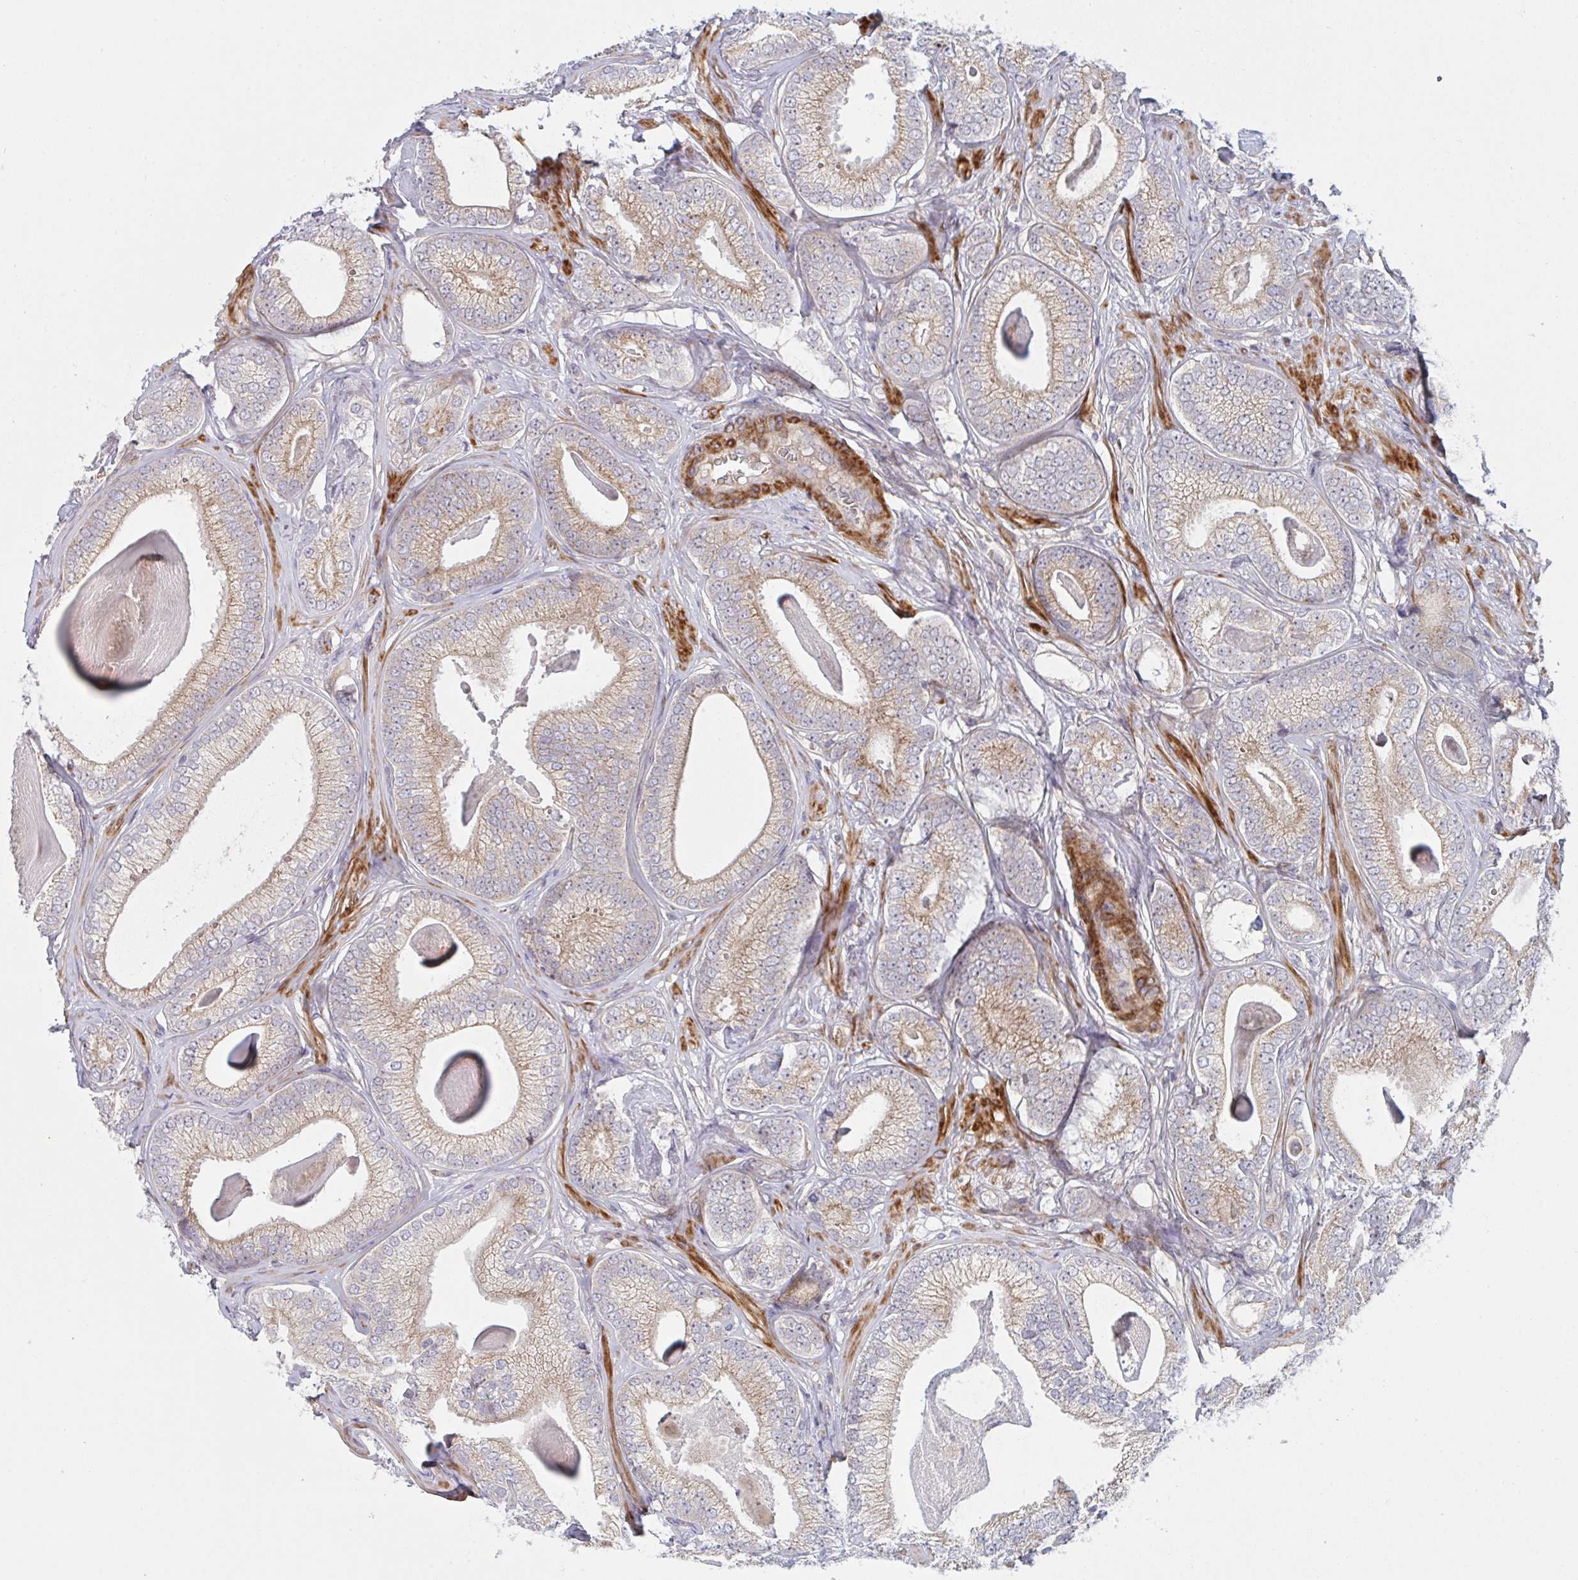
{"staining": {"intensity": "moderate", "quantity": ">75%", "location": "cytoplasmic/membranous"}, "tissue": "prostate cancer", "cell_type": "Tumor cells", "image_type": "cancer", "snomed": [{"axis": "morphology", "description": "Adenocarcinoma, Low grade"}, {"axis": "topography", "description": "Prostate"}], "caption": "Prostate low-grade adenocarcinoma was stained to show a protein in brown. There is medium levels of moderate cytoplasmic/membranous expression in approximately >75% of tumor cells. The staining is performed using DAB brown chromogen to label protein expression. The nuclei are counter-stained blue using hematoxylin.", "gene": "TNFSF4", "patient": {"sex": "male", "age": 63}}